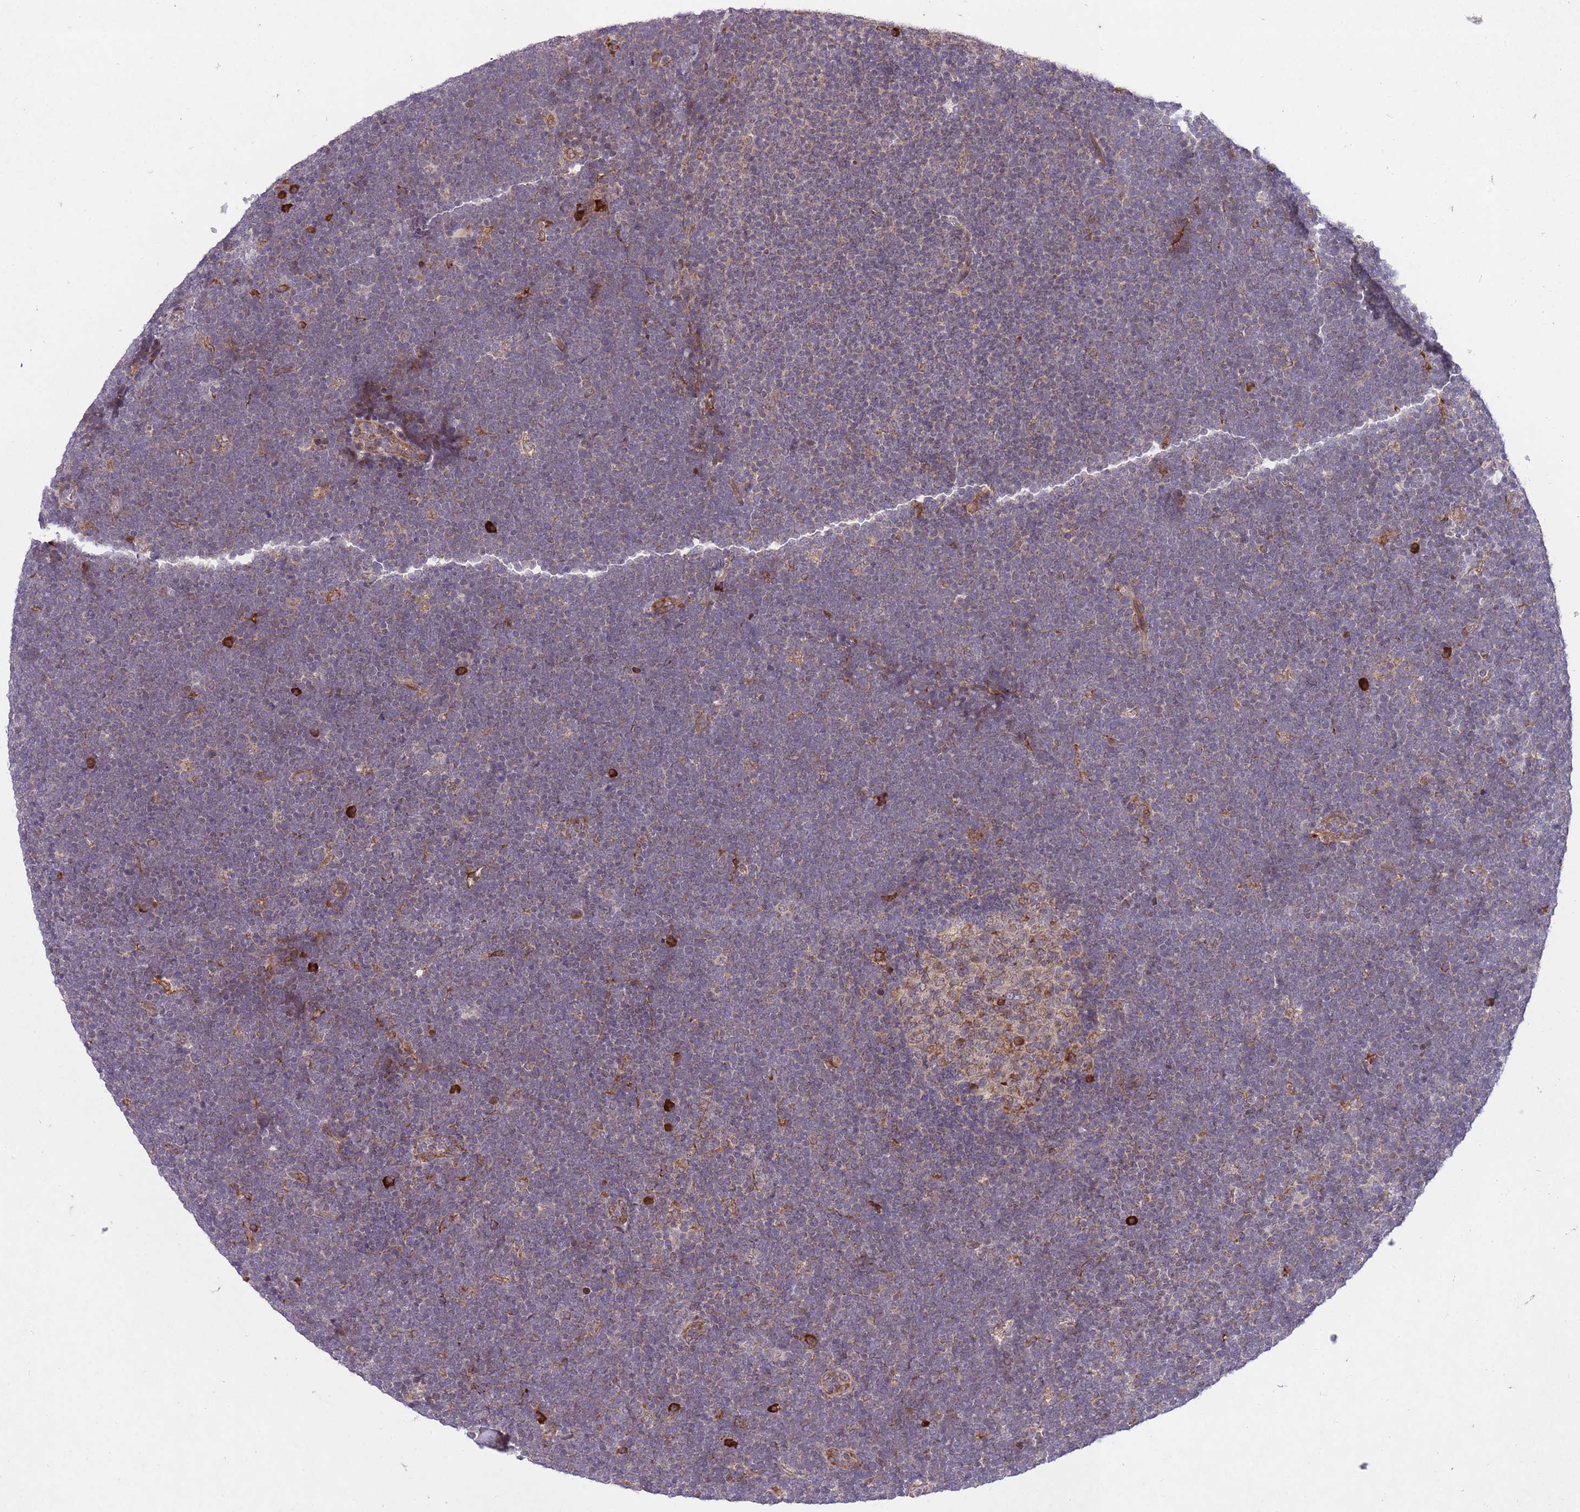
{"staining": {"intensity": "negative", "quantity": "none", "location": "none"}, "tissue": "lymphoma", "cell_type": "Tumor cells", "image_type": "cancer", "snomed": [{"axis": "morphology", "description": "Malignant lymphoma, non-Hodgkin's type, High grade"}, {"axis": "topography", "description": "Lymph node"}], "caption": "Micrograph shows no protein staining in tumor cells of malignant lymphoma, non-Hodgkin's type (high-grade) tissue. Brightfield microscopy of IHC stained with DAB (3,3'-diaminobenzidine) (brown) and hematoxylin (blue), captured at high magnification.", "gene": "TTLL3", "patient": {"sex": "male", "age": 13}}